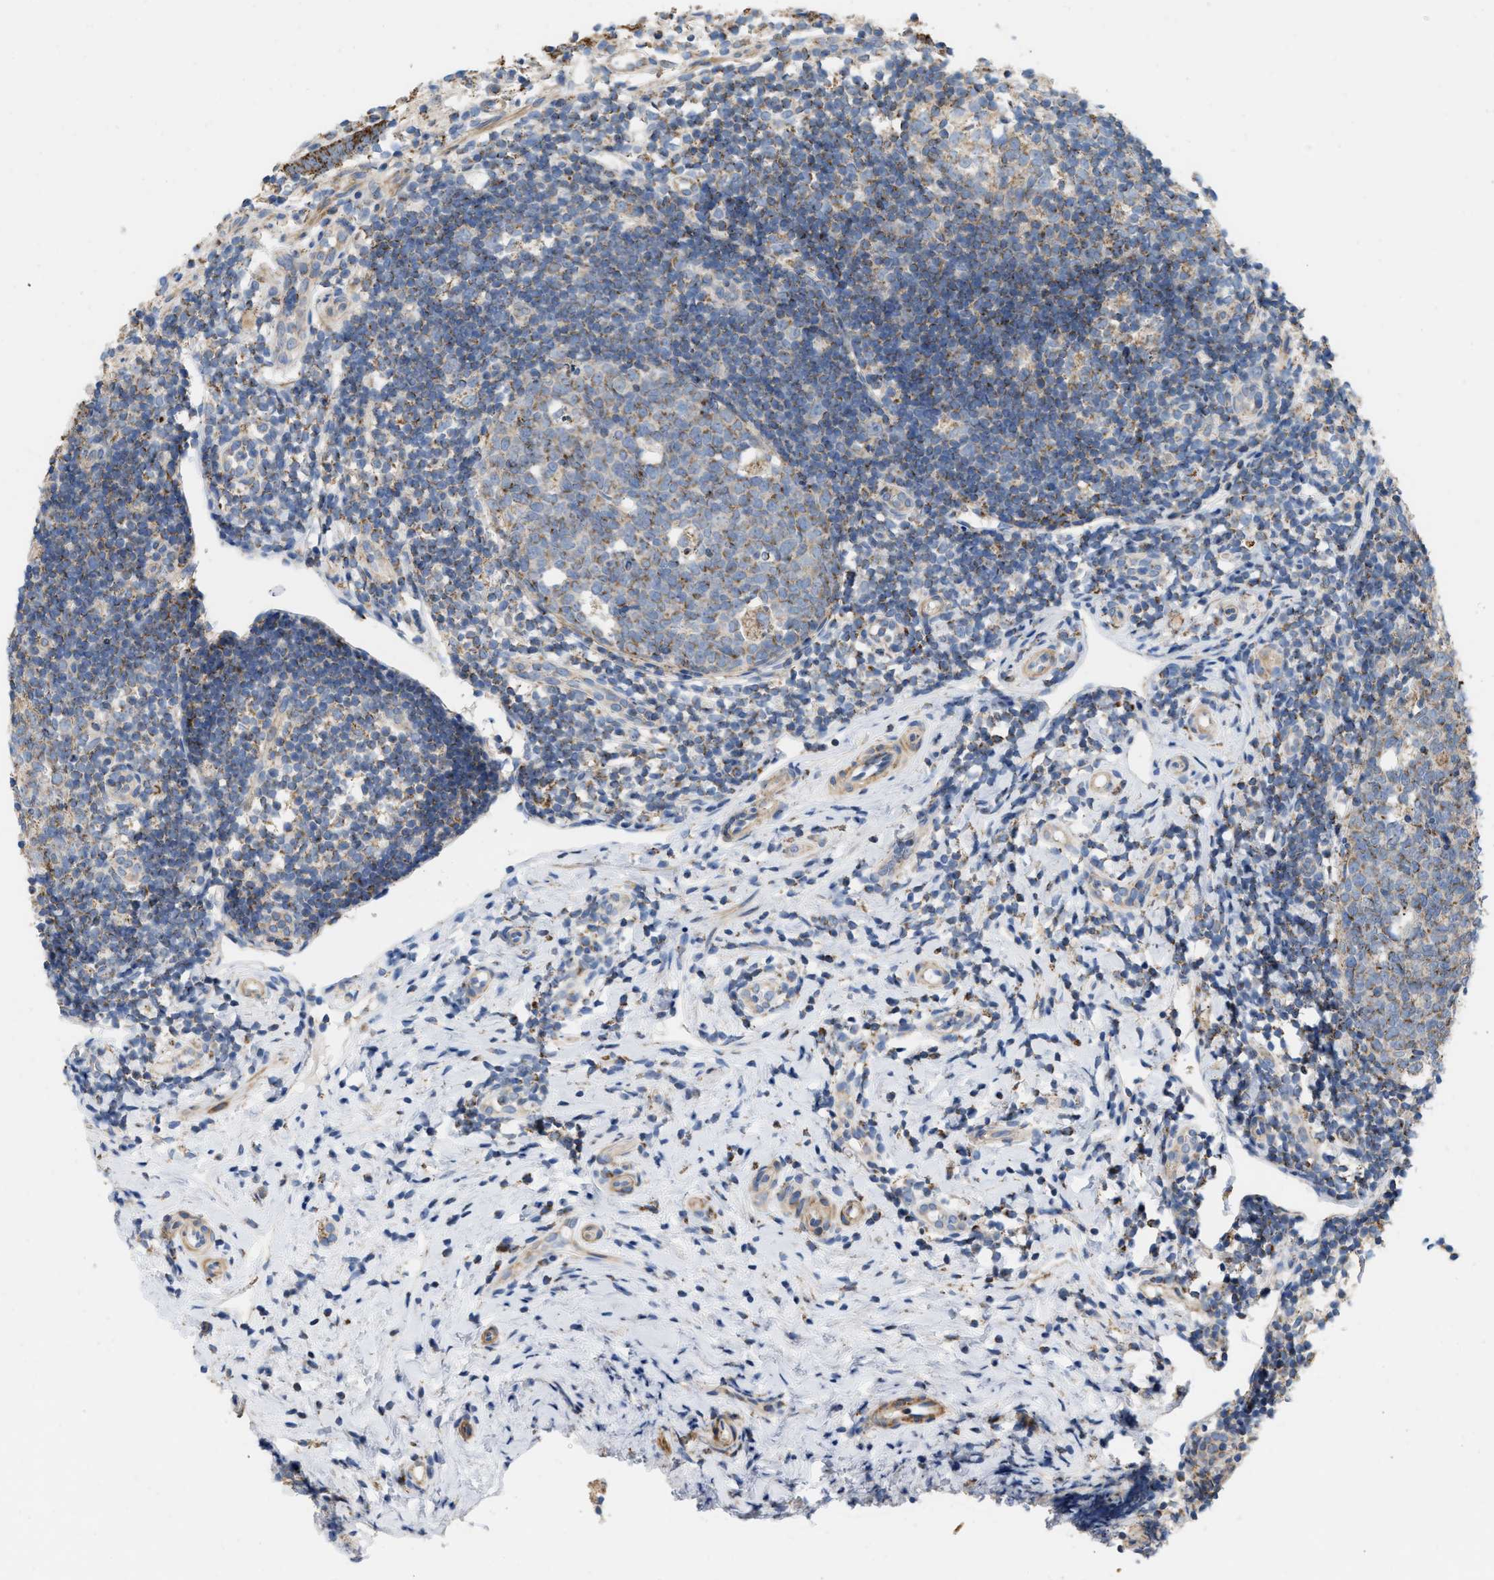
{"staining": {"intensity": "strong", "quantity": ">75%", "location": "cytoplasmic/membranous"}, "tissue": "appendix", "cell_type": "Glandular cells", "image_type": "normal", "snomed": [{"axis": "morphology", "description": "Normal tissue, NOS"}, {"axis": "topography", "description": "Appendix"}], "caption": "A photomicrograph of human appendix stained for a protein exhibits strong cytoplasmic/membranous brown staining in glandular cells. (Brightfield microscopy of DAB IHC at high magnification).", "gene": "GRB10", "patient": {"sex": "female", "age": 20}}